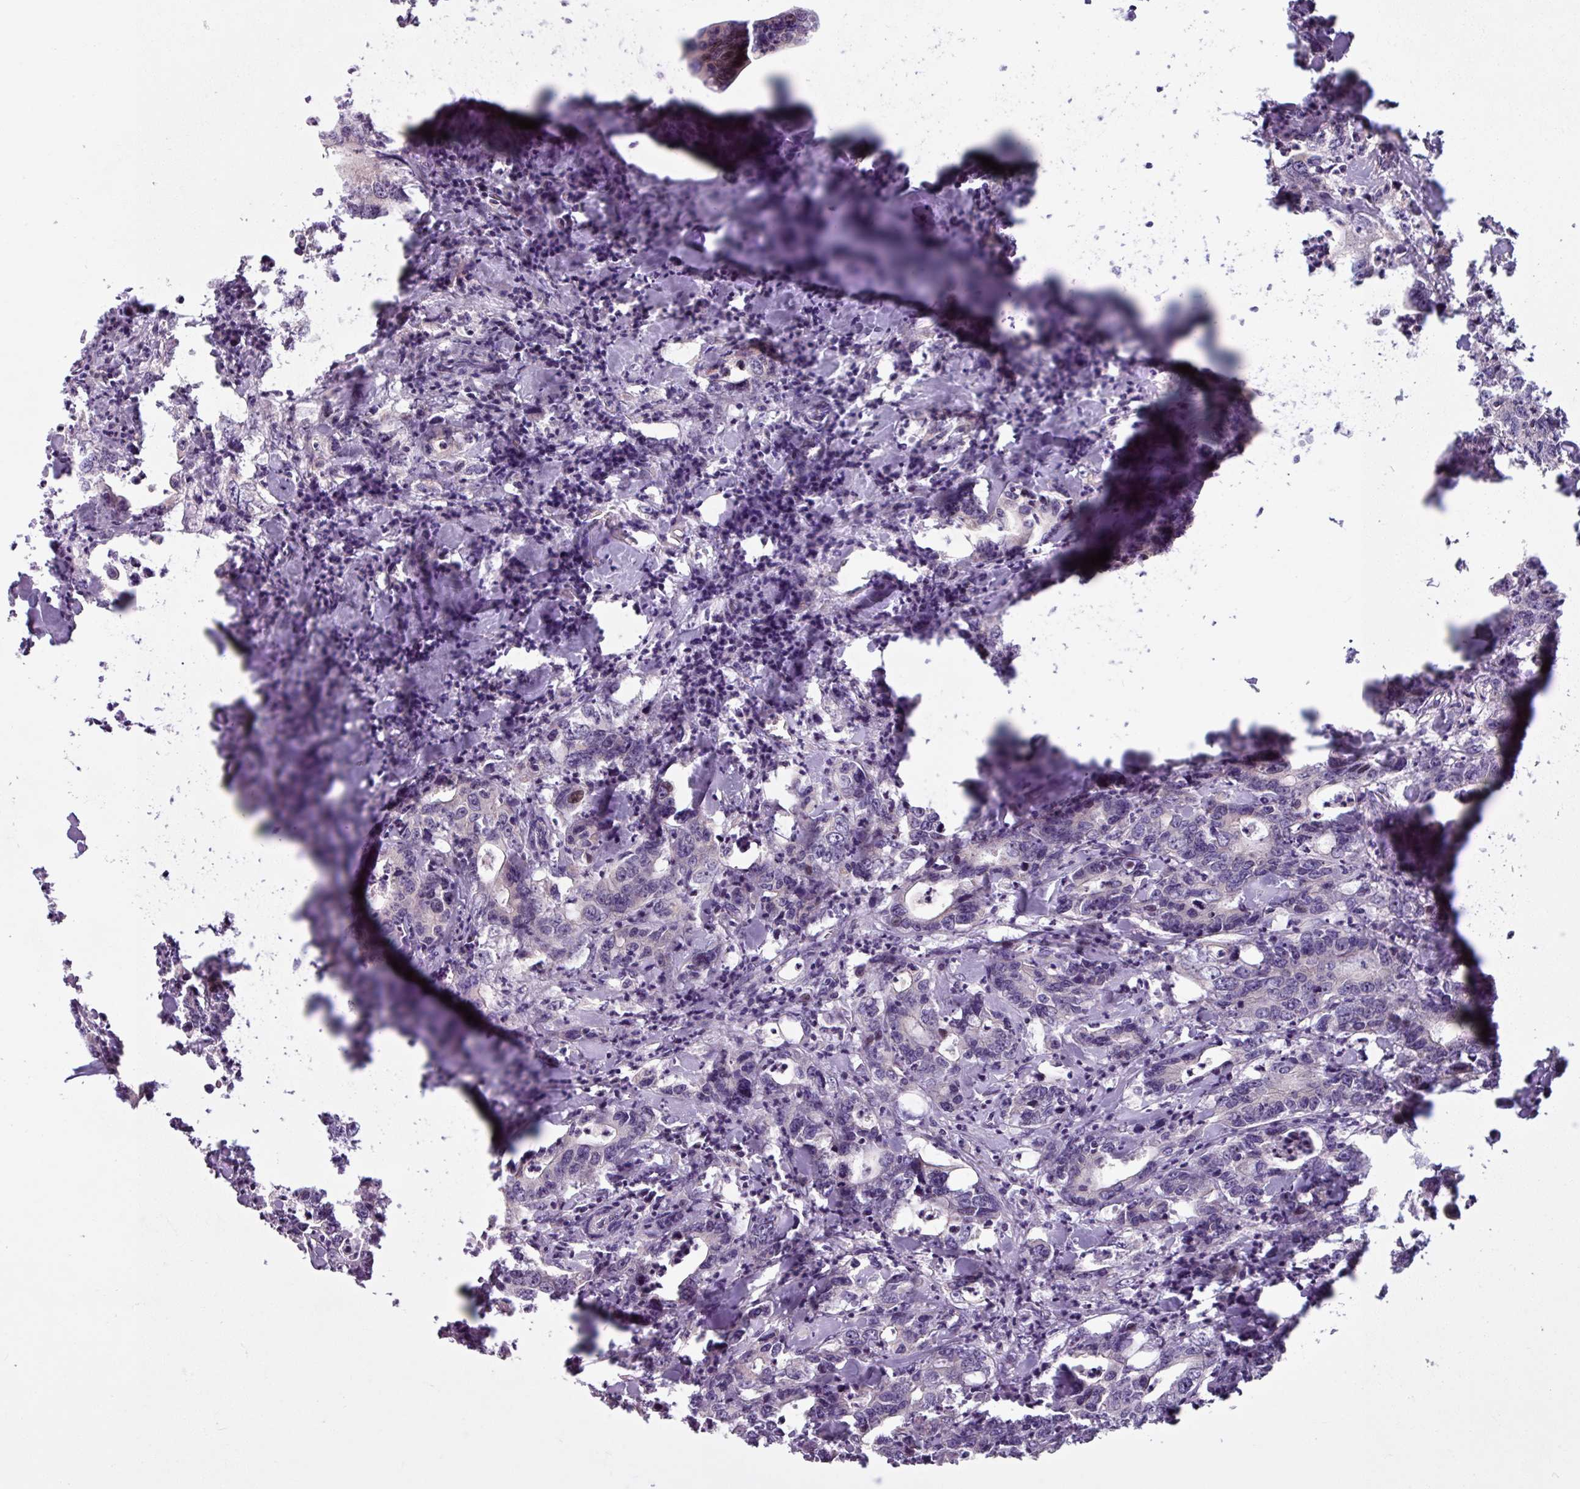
{"staining": {"intensity": "negative", "quantity": "none", "location": "none"}, "tissue": "colorectal cancer", "cell_type": "Tumor cells", "image_type": "cancer", "snomed": [{"axis": "morphology", "description": "Adenocarcinoma, NOS"}, {"axis": "topography", "description": "Colon"}], "caption": "The IHC histopathology image has no significant positivity in tumor cells of adenocarcinoma (colorectal) tissue.", "gene": "OGFOD3", "patient": {"sex": "female", "age": 75}}